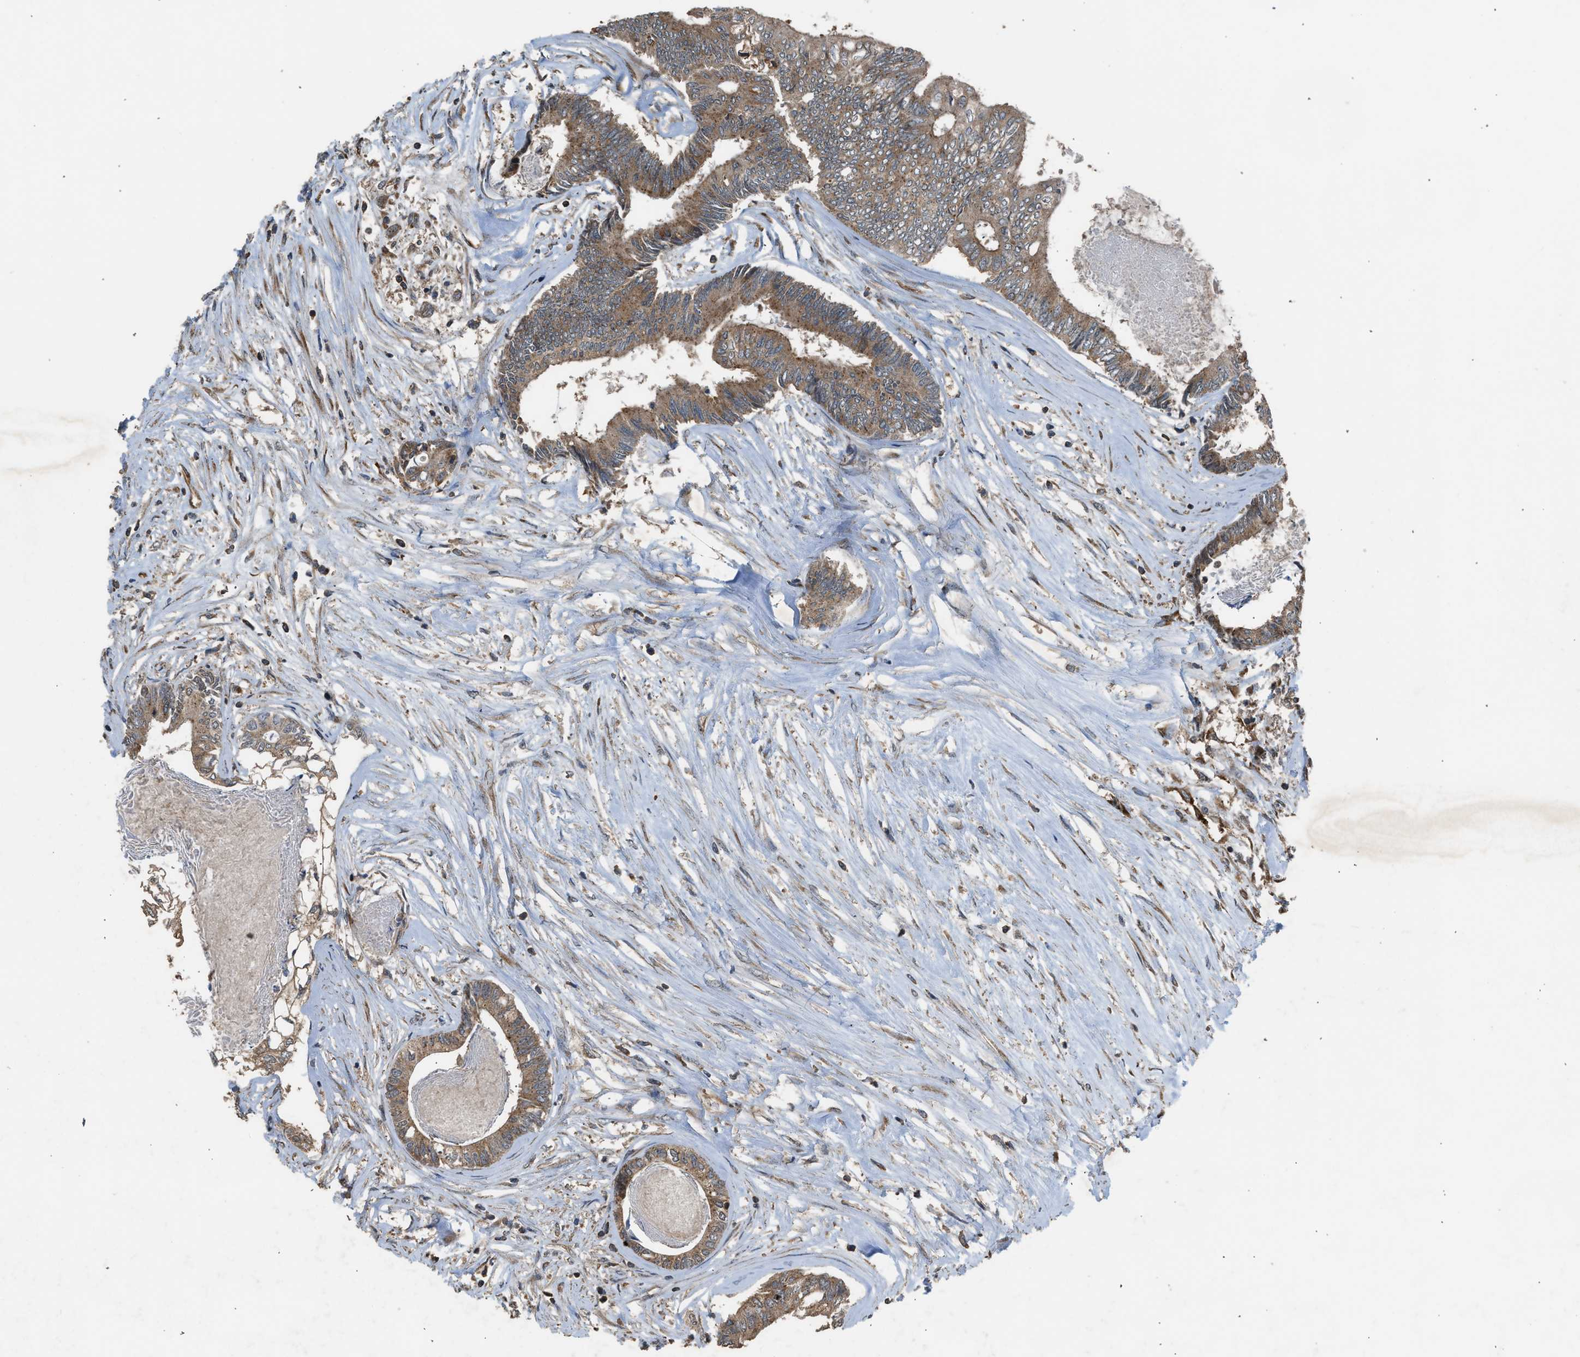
{"staining": {"intensity": "moderate", "quantity": ">75%", "location": "cytoplasmic/membranous"}, "tissue": "colorectal cancer", "cell_type": "Tumor cells", "image_type": "cancer", "snomed": [{"axis": "morphology", "description": "Adenocarcinoma, NOS"}, {"axis": "topography", "description": "Rectum"}], "caption": "This is an image of immunohistochemistry staining of adenocarcinoma (colorectal), which shows moderate expression in the cytoplasmic/membranous of tumor cells.", "gene": "HIP1R", "patient": {"sex": "male", "age": 63}}